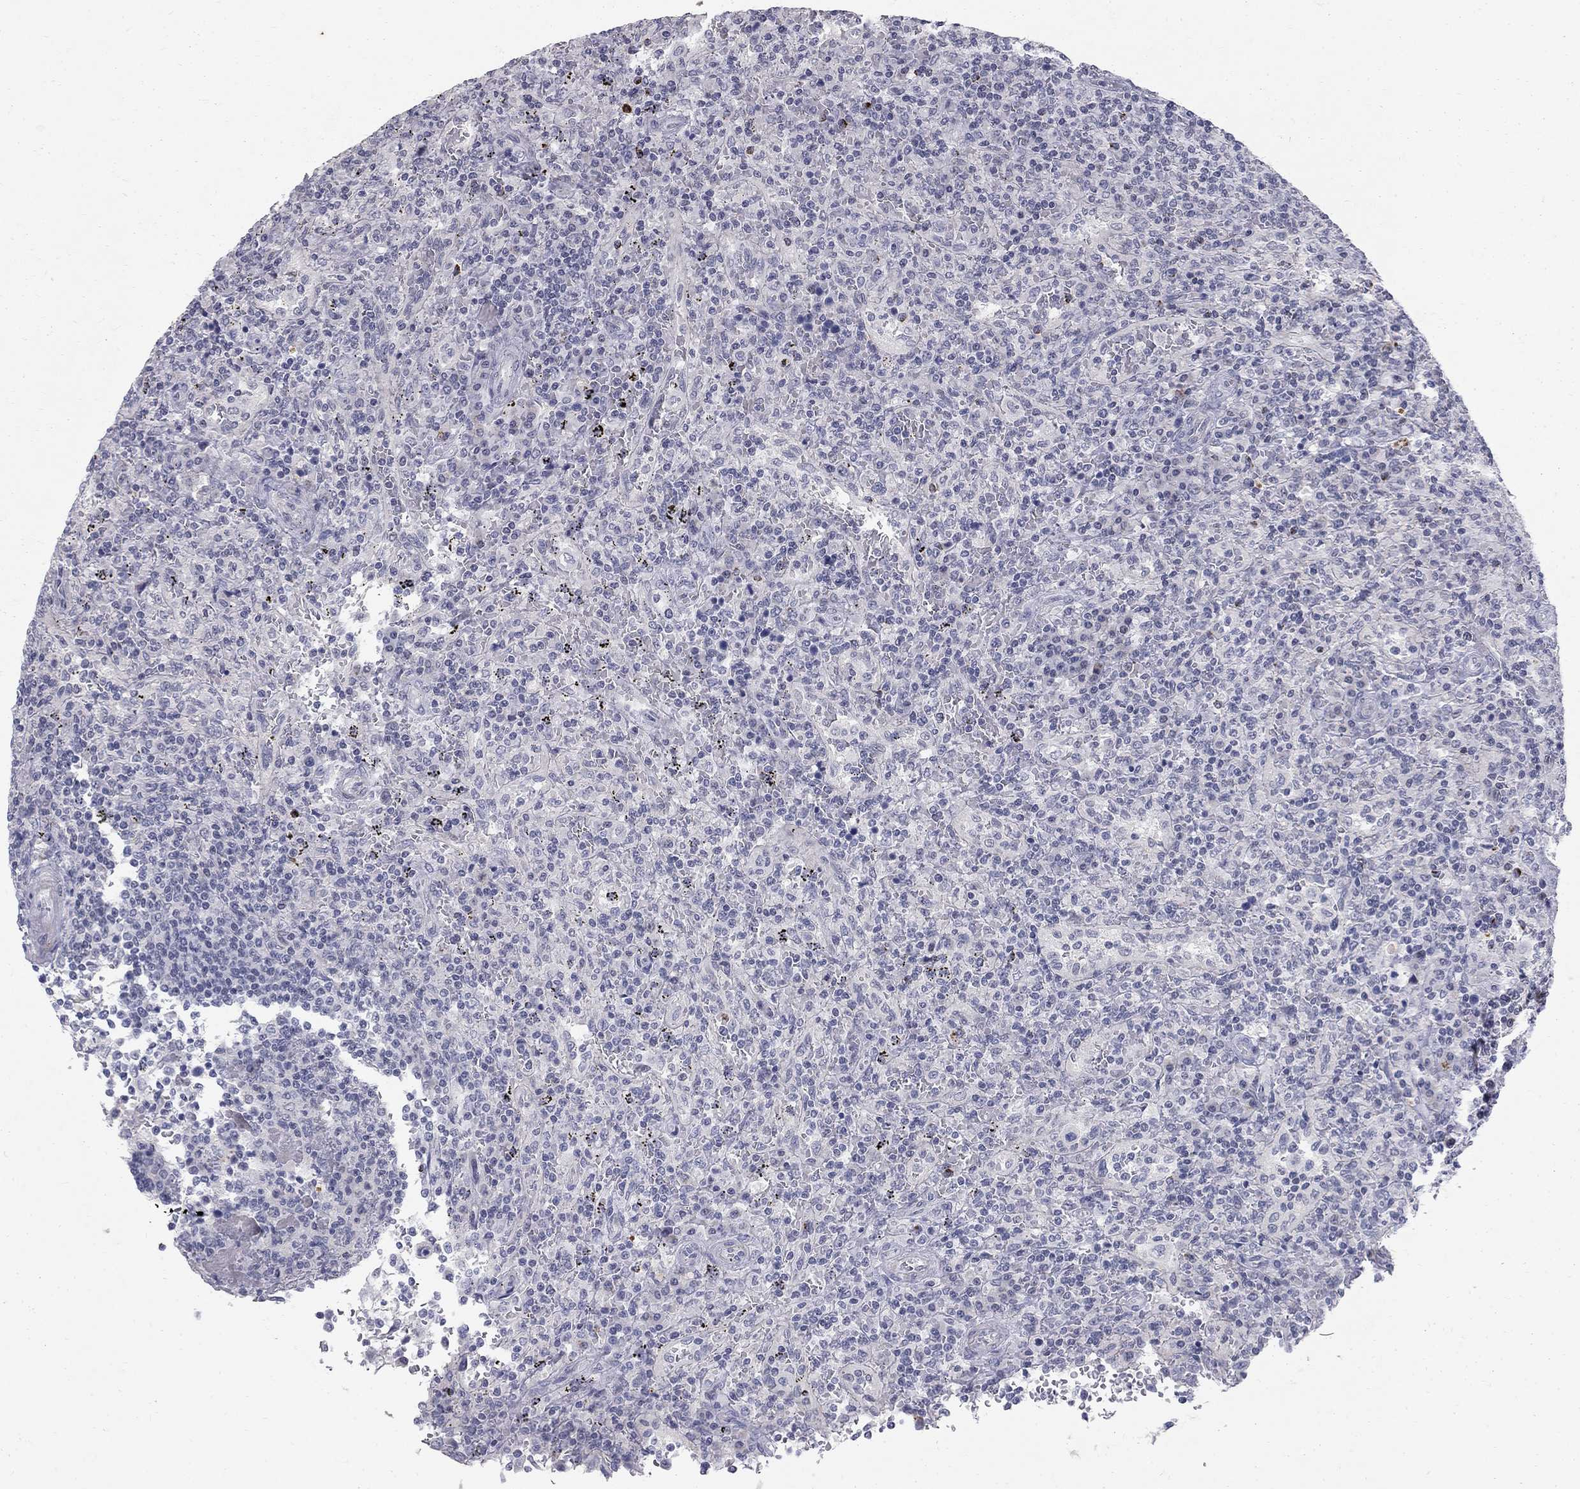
{"staining": {"intensity": "negative", "quantity": "none", "location": "none"}, "tissue": "lymphoma", "cell_type": "Tumor cells", "image_type": "cancer", "snomed": [{"axis": "morphology", "description": "Malignant lymphoma, non-Hodgkin's type, Low grade"}, {"axis": "topography", "description": "Spleen"}], "caption": "There is no significant positivity in tumor cells of lymphoma. Brightfield microscopy of IHC stained with DAB (3,3'-diaminobenzidine) (brown) and hematoxylin (blue), captured at high magnification.", "gene": "CLIC6", "patient": {"sex": "male", "age": 62}}